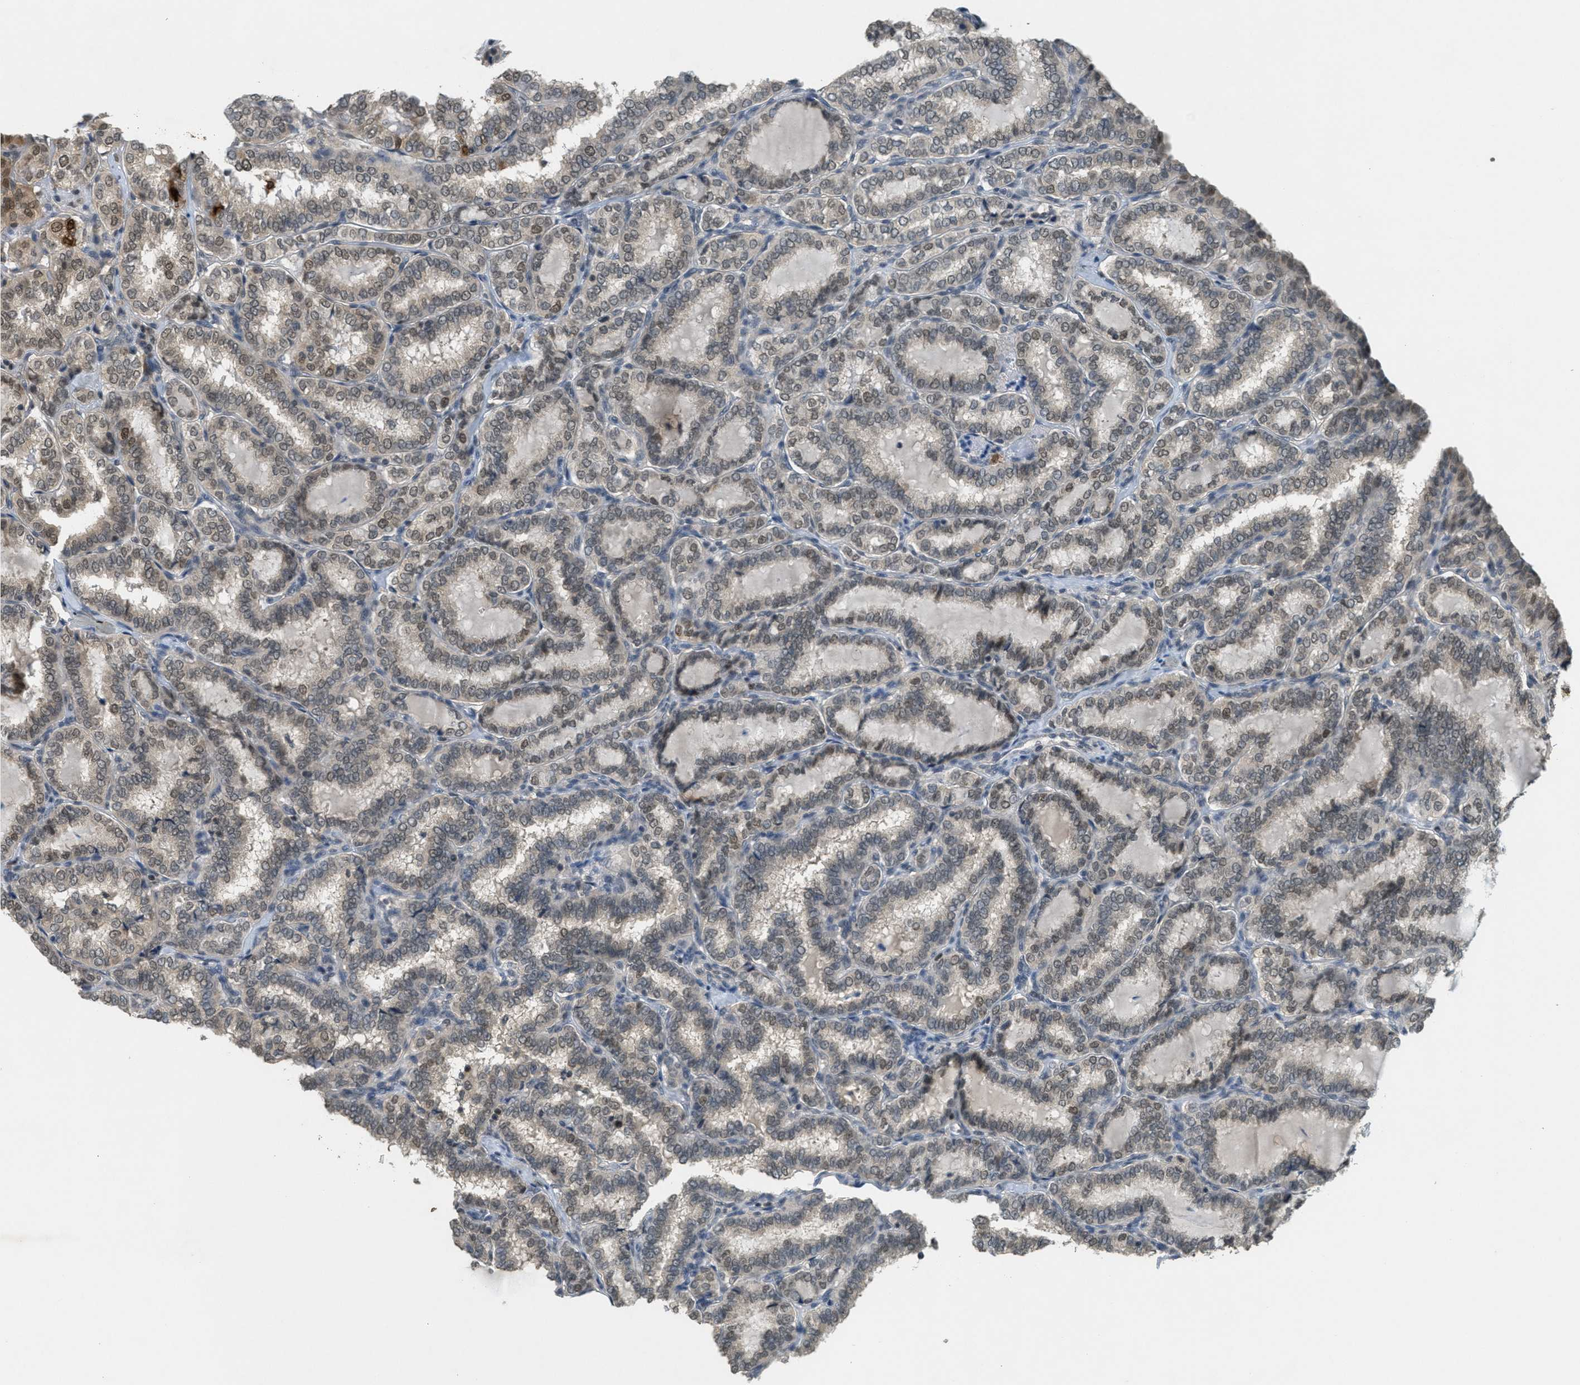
{"staining": {"intensity": "moderate", "quantity": ">75%", "location": "nuclear"}, "tissue": "thyroid cancer", "cell_type": "Tumor cells", "image_type": "cancer", "snomed": [{"axis": "morphology", "description": "Normal tissue, NOS"}, {"axis": "morphology", "description": "Papillary adenocarcinoma, NOS"}, {"axis": "topography", "description": "Thyroid gland"}], "caption": "Papillary adenocarcinoma (thyroid) stained for a protein (brown) displays moderate nuclear positive expression in approximately >75% of tumor cells.", "gene": "DNAJB1", "patient": {"sex": "female", "age": 30}}